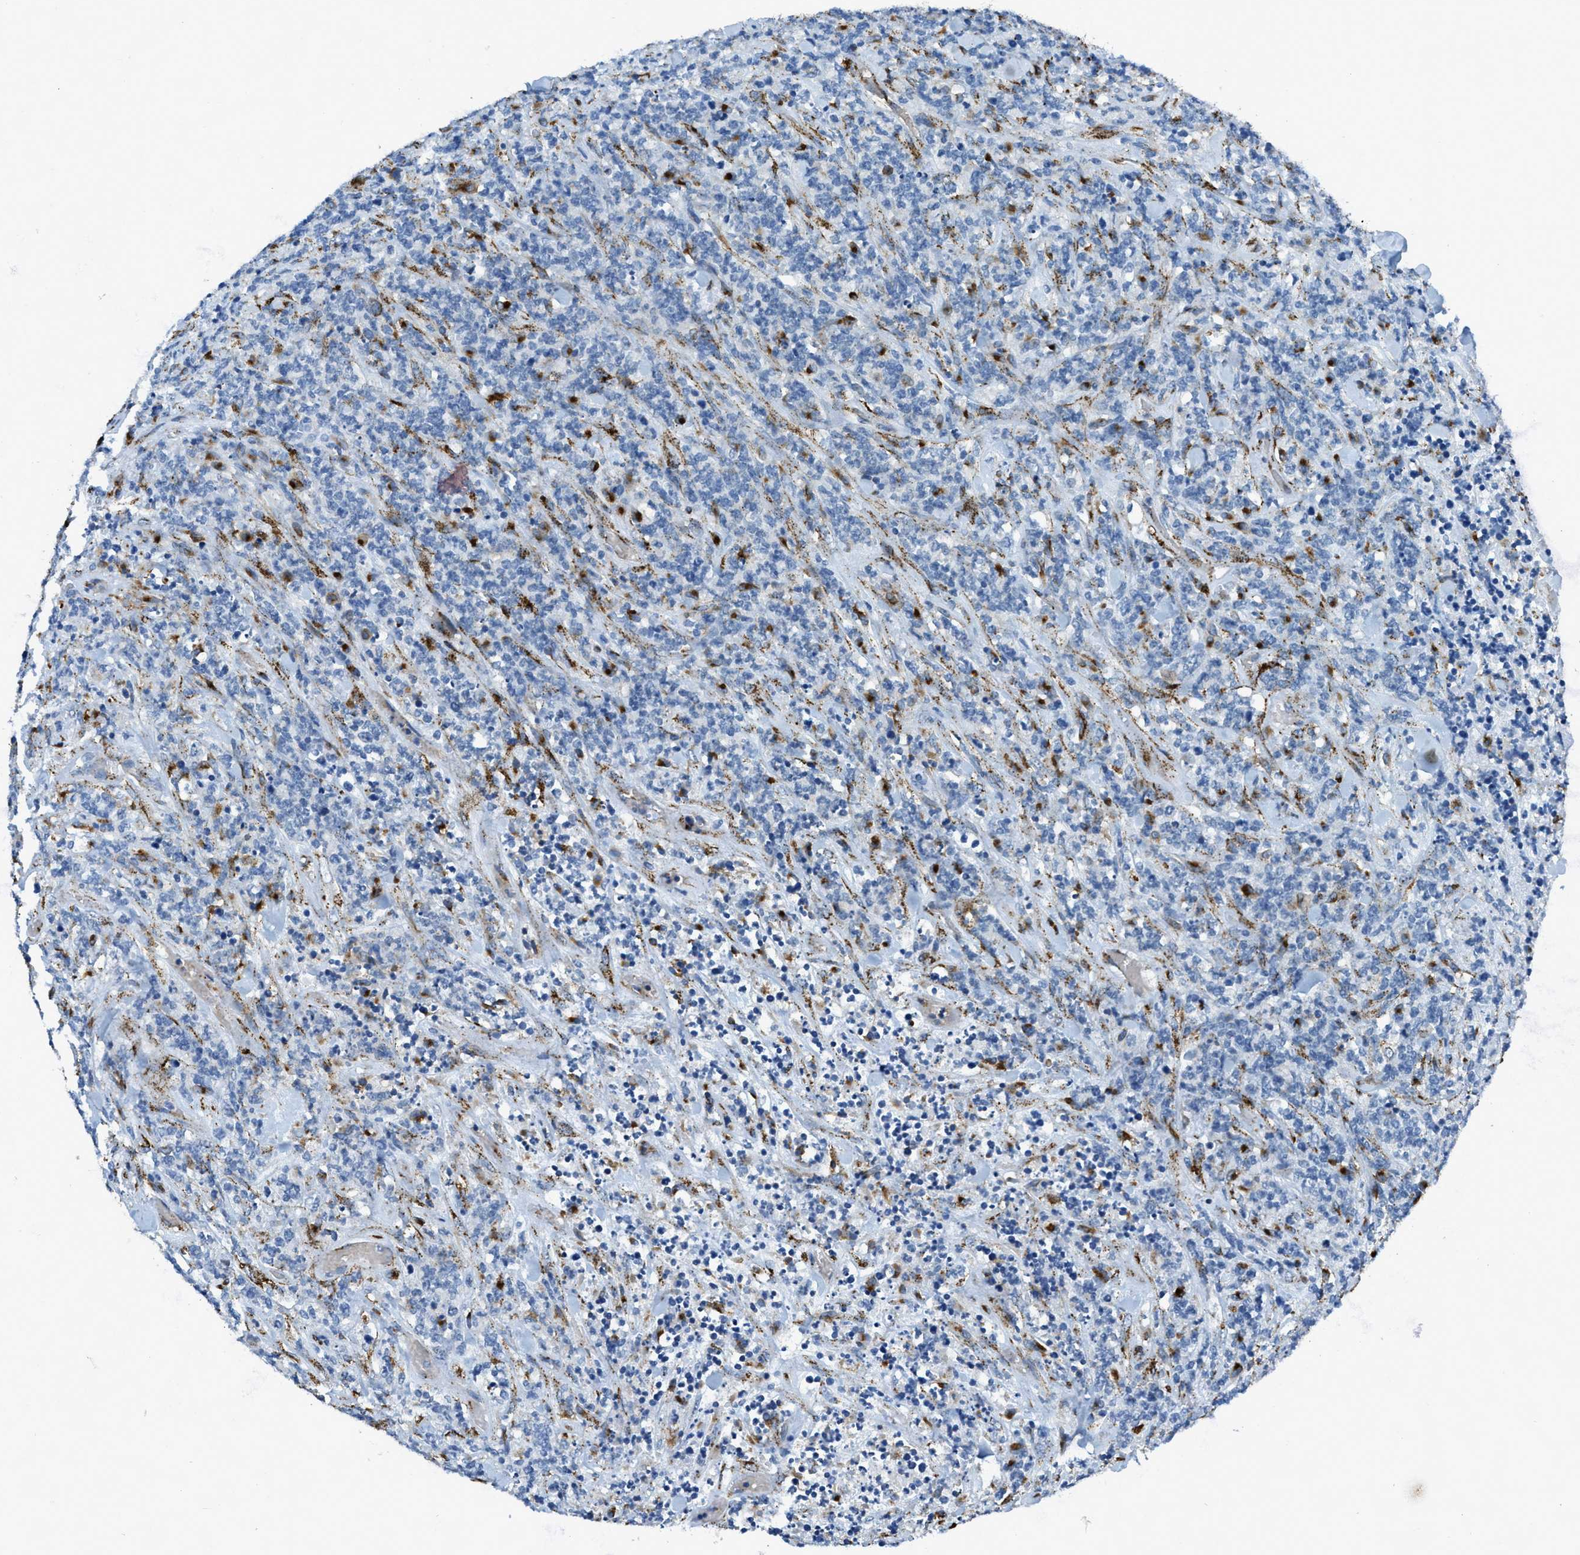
{"staining": {"intensity": "negative", "quantity": "none", "location": "none"}, "tissue": "lymphoma", "cell_type": "Tumor cells", "image_type": "cancer", "snomed": [{"axis": "morphology", "description": "Malignant lymphoma, non-Hodgkin's type, High grade"}, {"axis": "topography", "description": "Soft tissue"}], "caption": "A histopathology image of human high-grade malignant lymphoma, non-Hodgkin's type is negative for staining in tumor cells. The staining was performed using DAB to visualize the protein expression in brown, while the nuclei were stained in blue with hematoxylin (Magnification: 20x).", "gene": "SCARB2", "patient": {"sex": "male", "age": 18}}